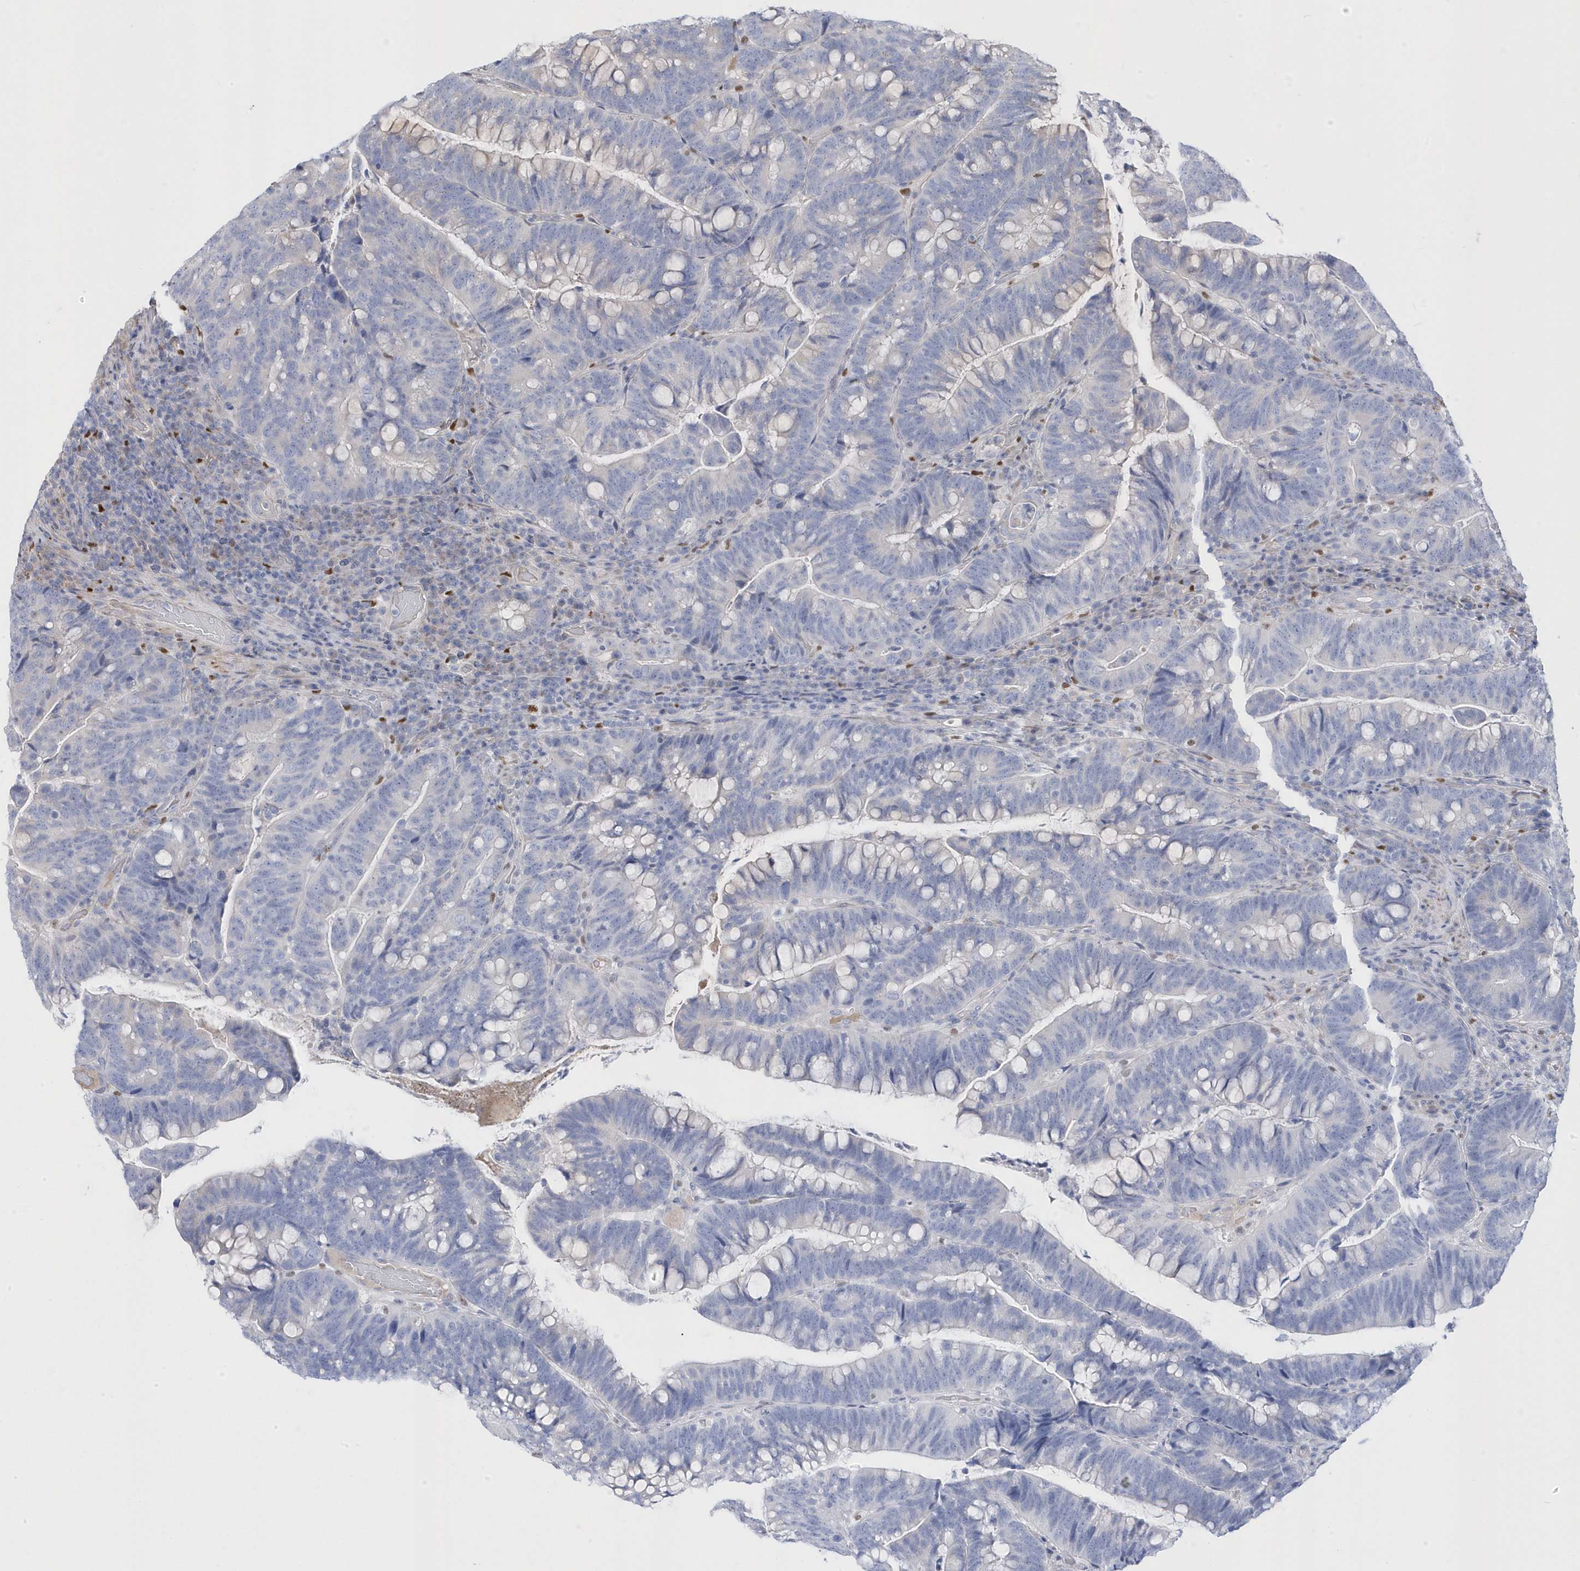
{"staining": {"intensity": "negative", "quantity": "none", "location": "none"}, "tissue": "colorectal cancer", "cell_type": "Tumor cells", "image_type": "cancer", "snomed": [{"axis": "morphology", "description": "Adenocarcinoma, NOS"}, {"axis": "topography", "description": "Colon"}], "caption": "Tumor cells are negative for protein expression in human adenocarcinoma (colorectal). (DAB immunohistochemistry, high magnification).", "gene": "GTPBP6", "patient": {"sex": "female", "age": 66}}